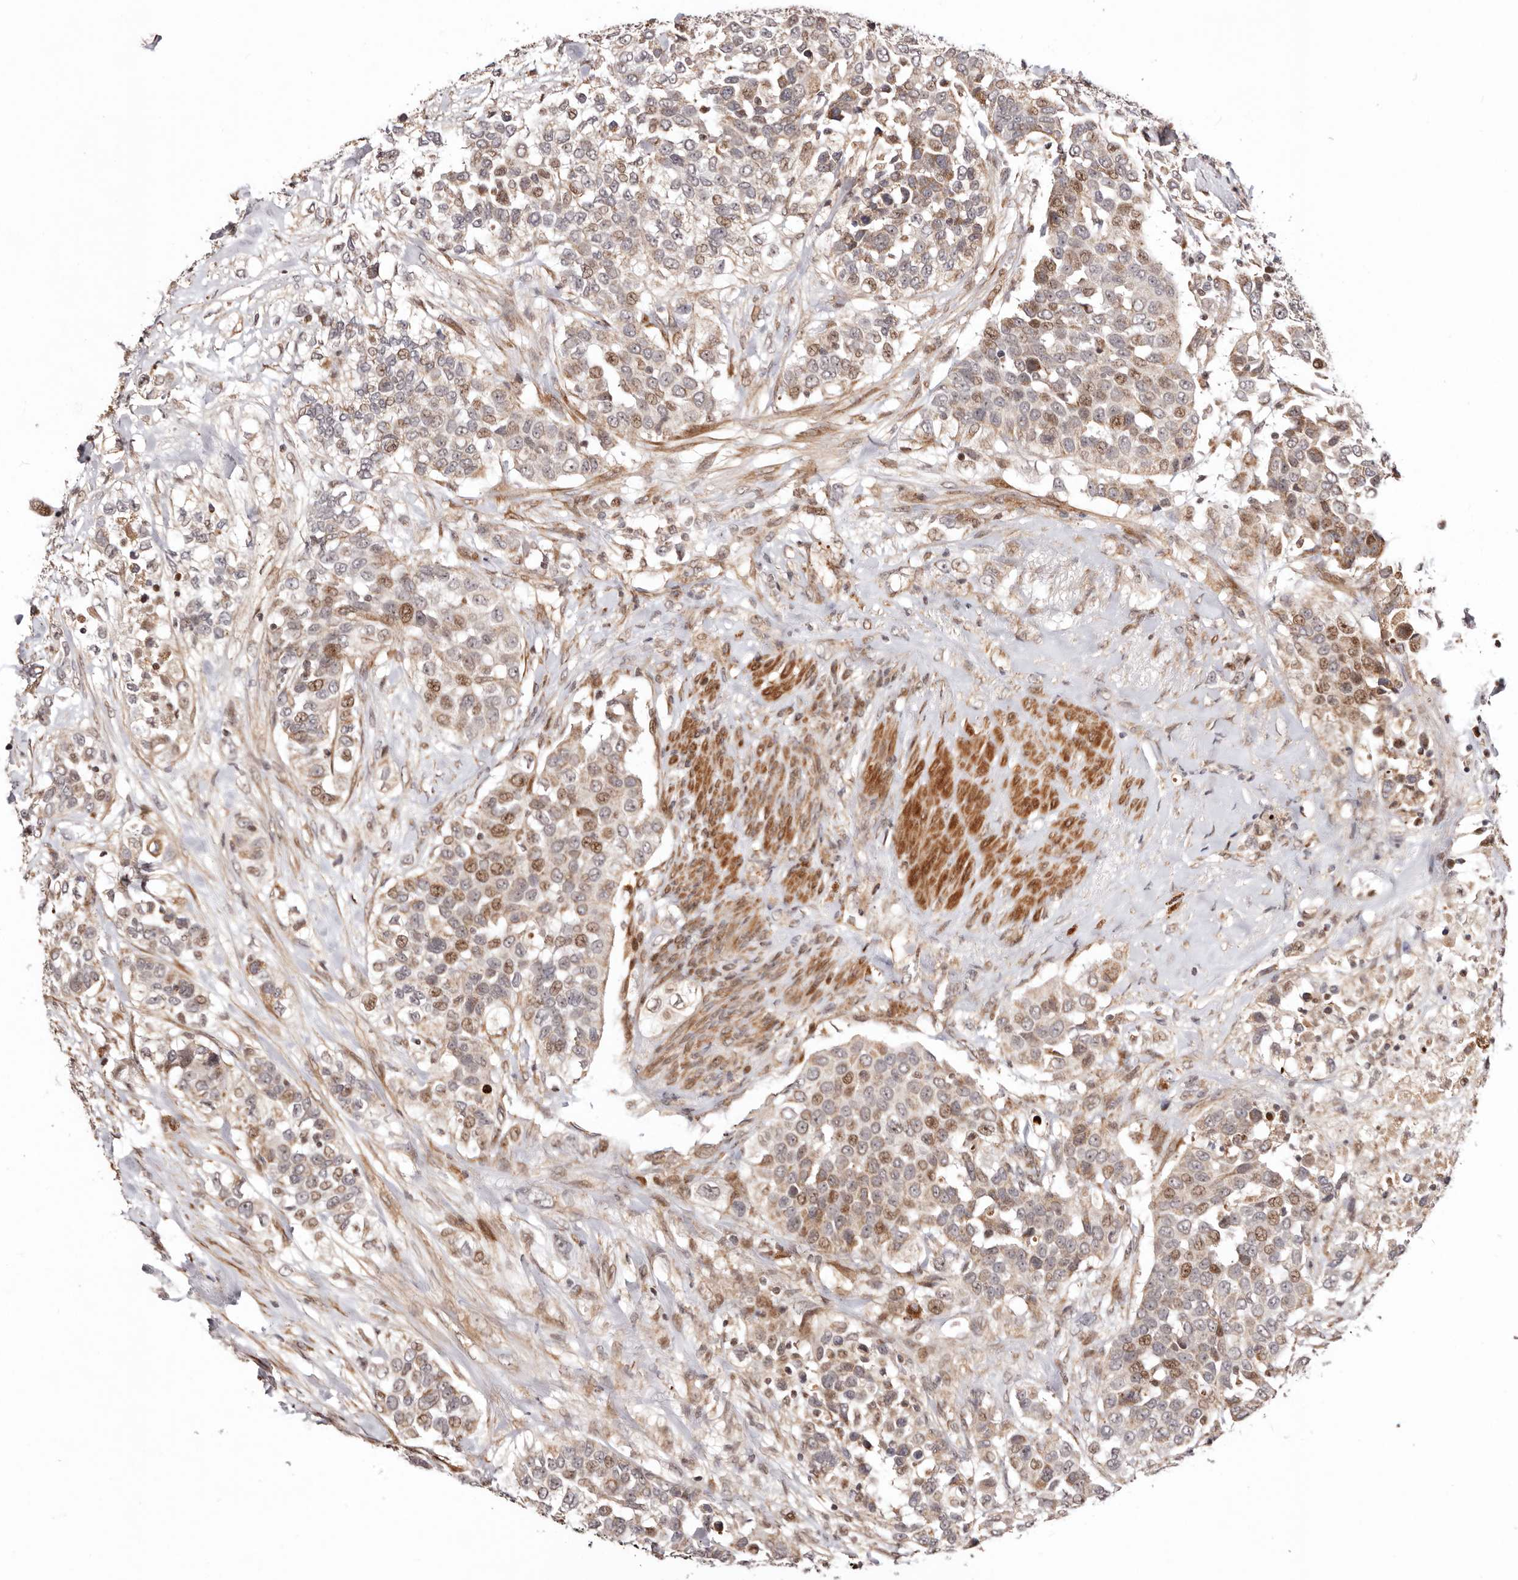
{"staining": {"intensity": "moderate", "quantity": "<25%", "location": "nuclear"}, "tissue": "urothelial cancer", "cell_type": "Tumor cells", "image_type": "cancer", "snomed": [{"axis": "morphology", "description": "Urothelial carcinoma, High grade"}, {"axis": "topography", "description": "Urinary bladder"}], "caption": "Immunohistochemistry (DAB) staining of human urothelial cancer reveals moderate nuclear protein expression in about <25% of tumor cells. The protein is shown in brown color, while the nuclei are stained blue.", "gene": "HIVEP3", "patient": {"sex": "female", "age": 80}}